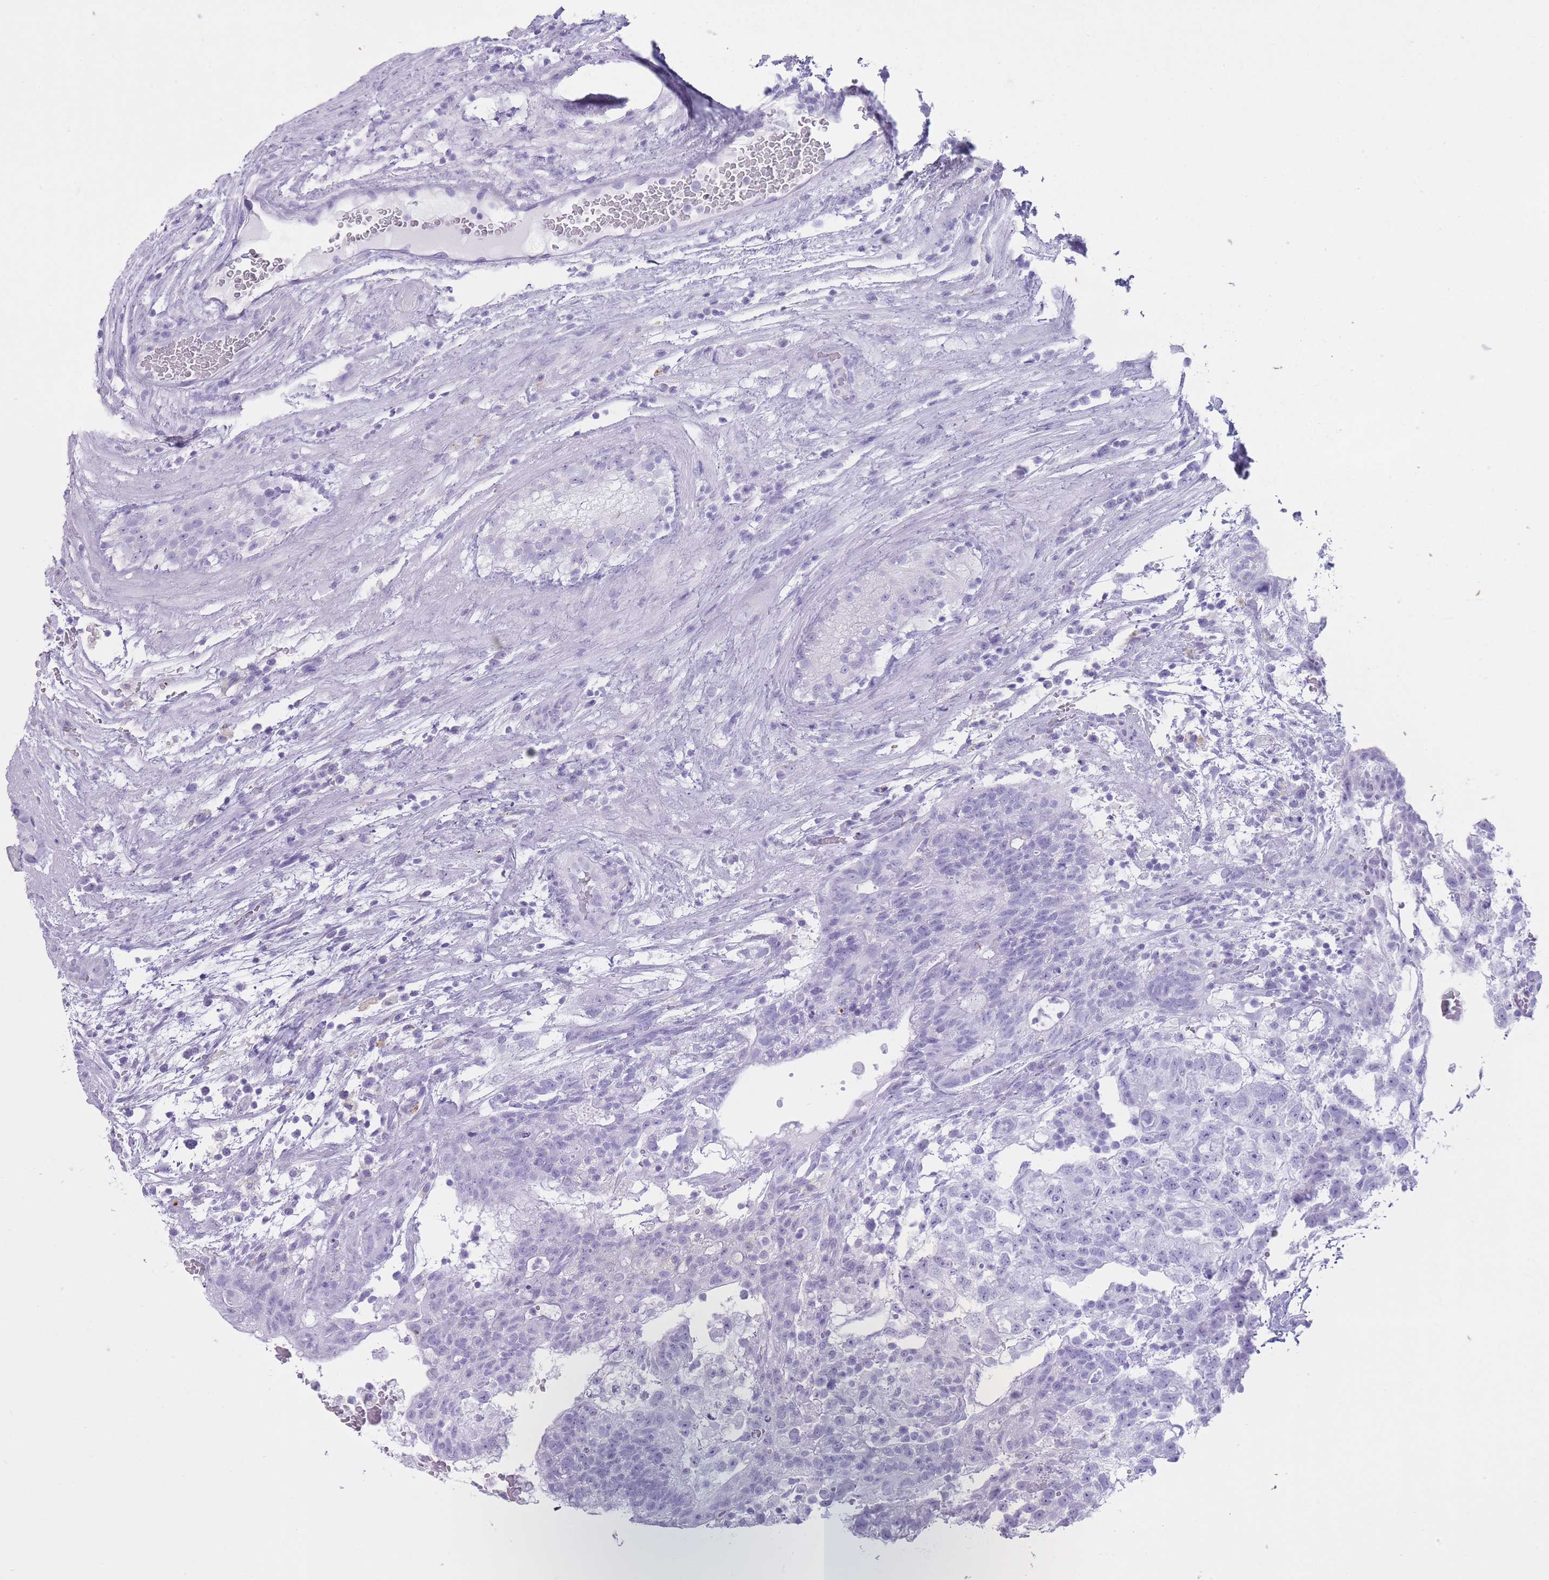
{"staining": {"intensity": "negative", "quantity": "none", "location": "none"}, "tissue": "testis cancer", "cell_type": "Tumor cells", "image_type": "cancer", "snomed": [{"axis": "morphology", "description": "Normal tissue, NOS"}, {"axis": "morphology", "description": "Carcinoma, Embryonal, NOS"}, {"axis": "topography", "description": "Testis"}], "caption": "This is a photomicrograph of IHC staining of embryonal carcinoma (testis), which shows no expression in tumor cells.", "gene": "OR4F21", "patient": {"sex": "male", "age": 32}}